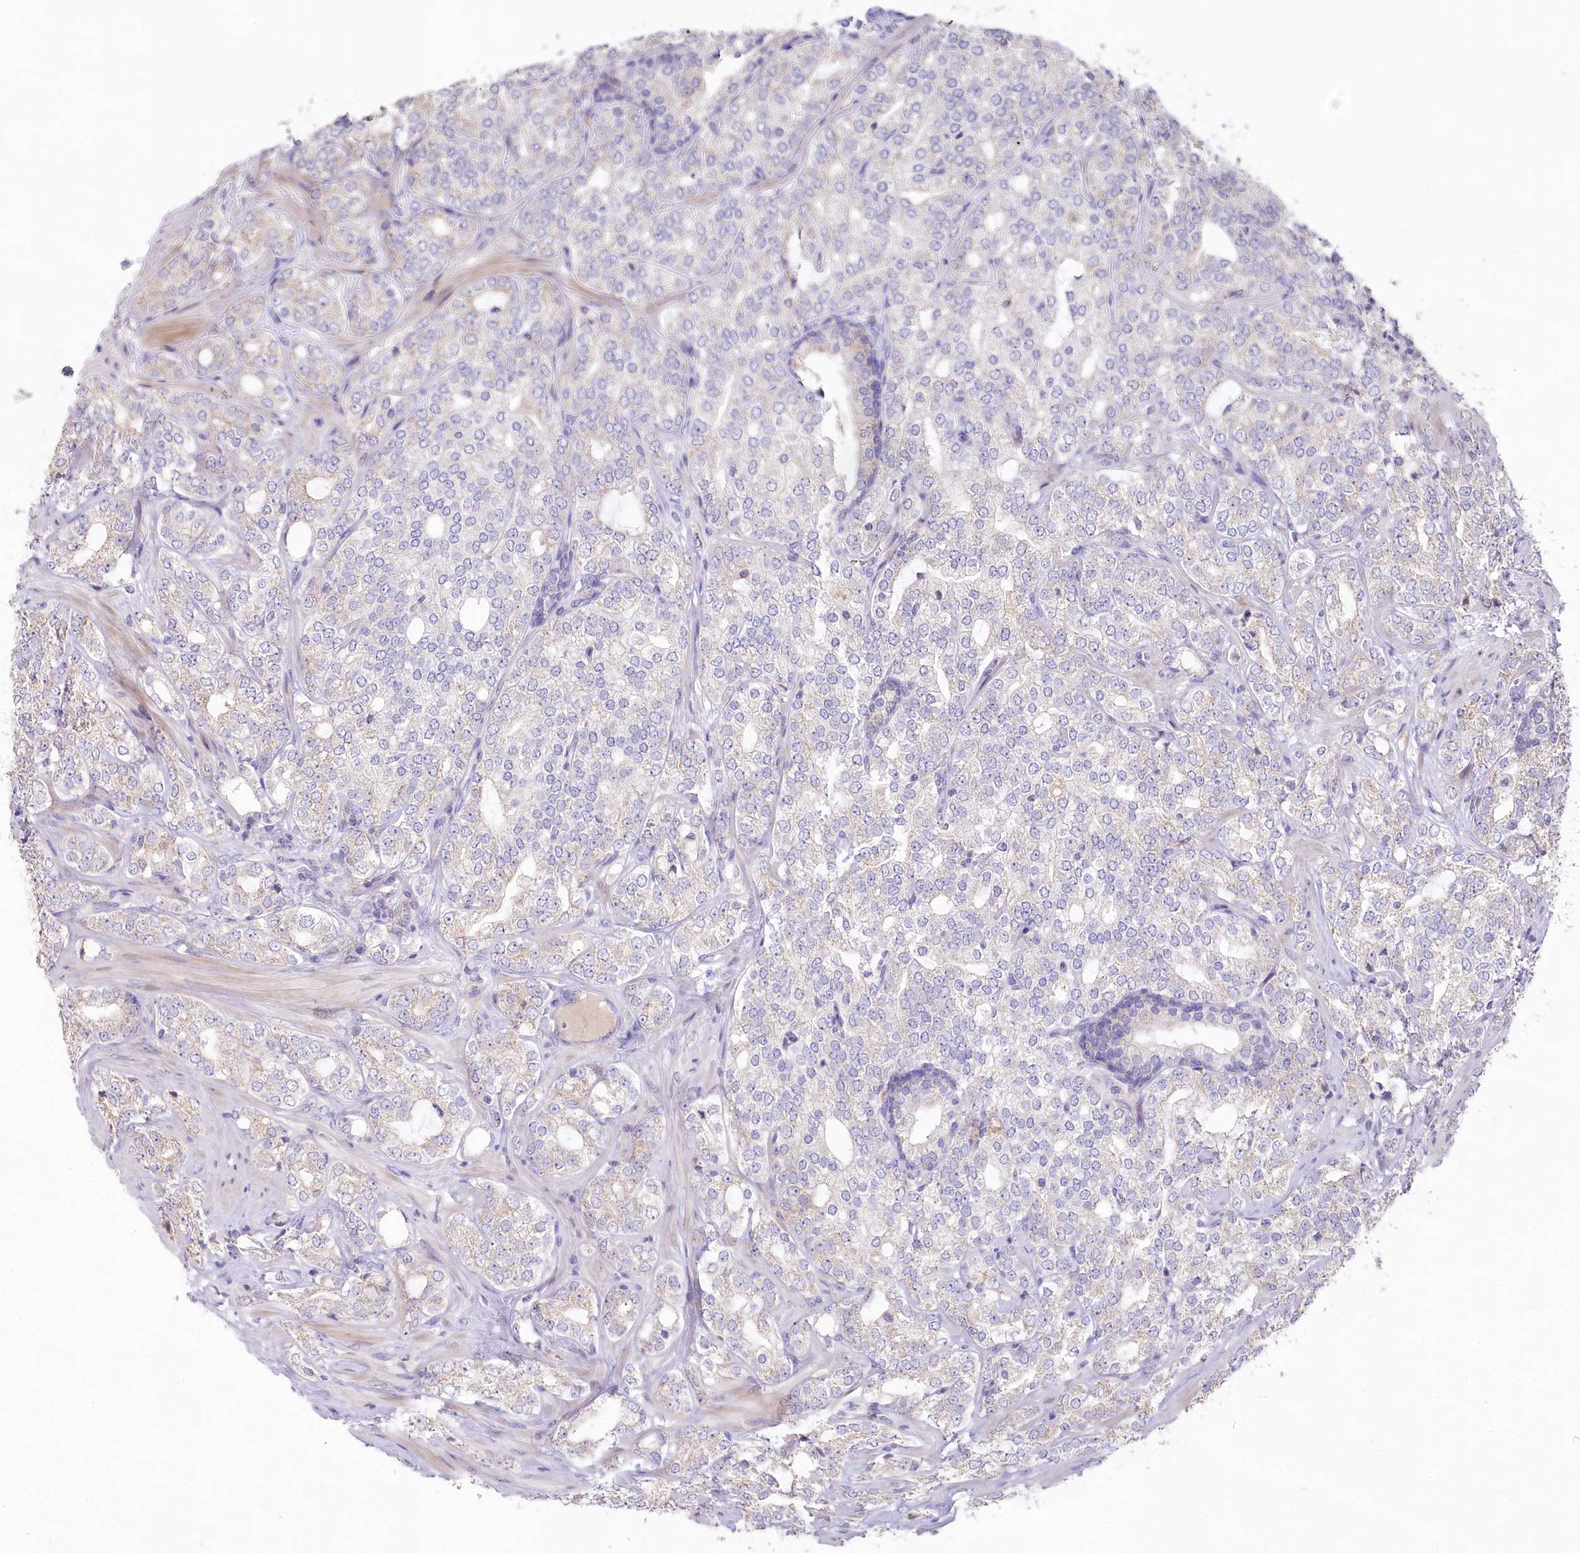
{"staining": {"intensity": "negative", "quantity": "none", "location": "none"}, "tissue": "prostate cancer", "cell_type": "Tumor cells", "image_type": "cancer", "snomed": [{"axis": "morphology", "description": "Adenocarcinoma, High grade"}, {"axis": "topography", "description": "Prostate"}], "caption": "Prostate cancer was stained to show a protein in brown. There is no significant positivity in tumor cells.", "gene": "SLC6A11", "patient": {"sex": "male", "age": 64}}